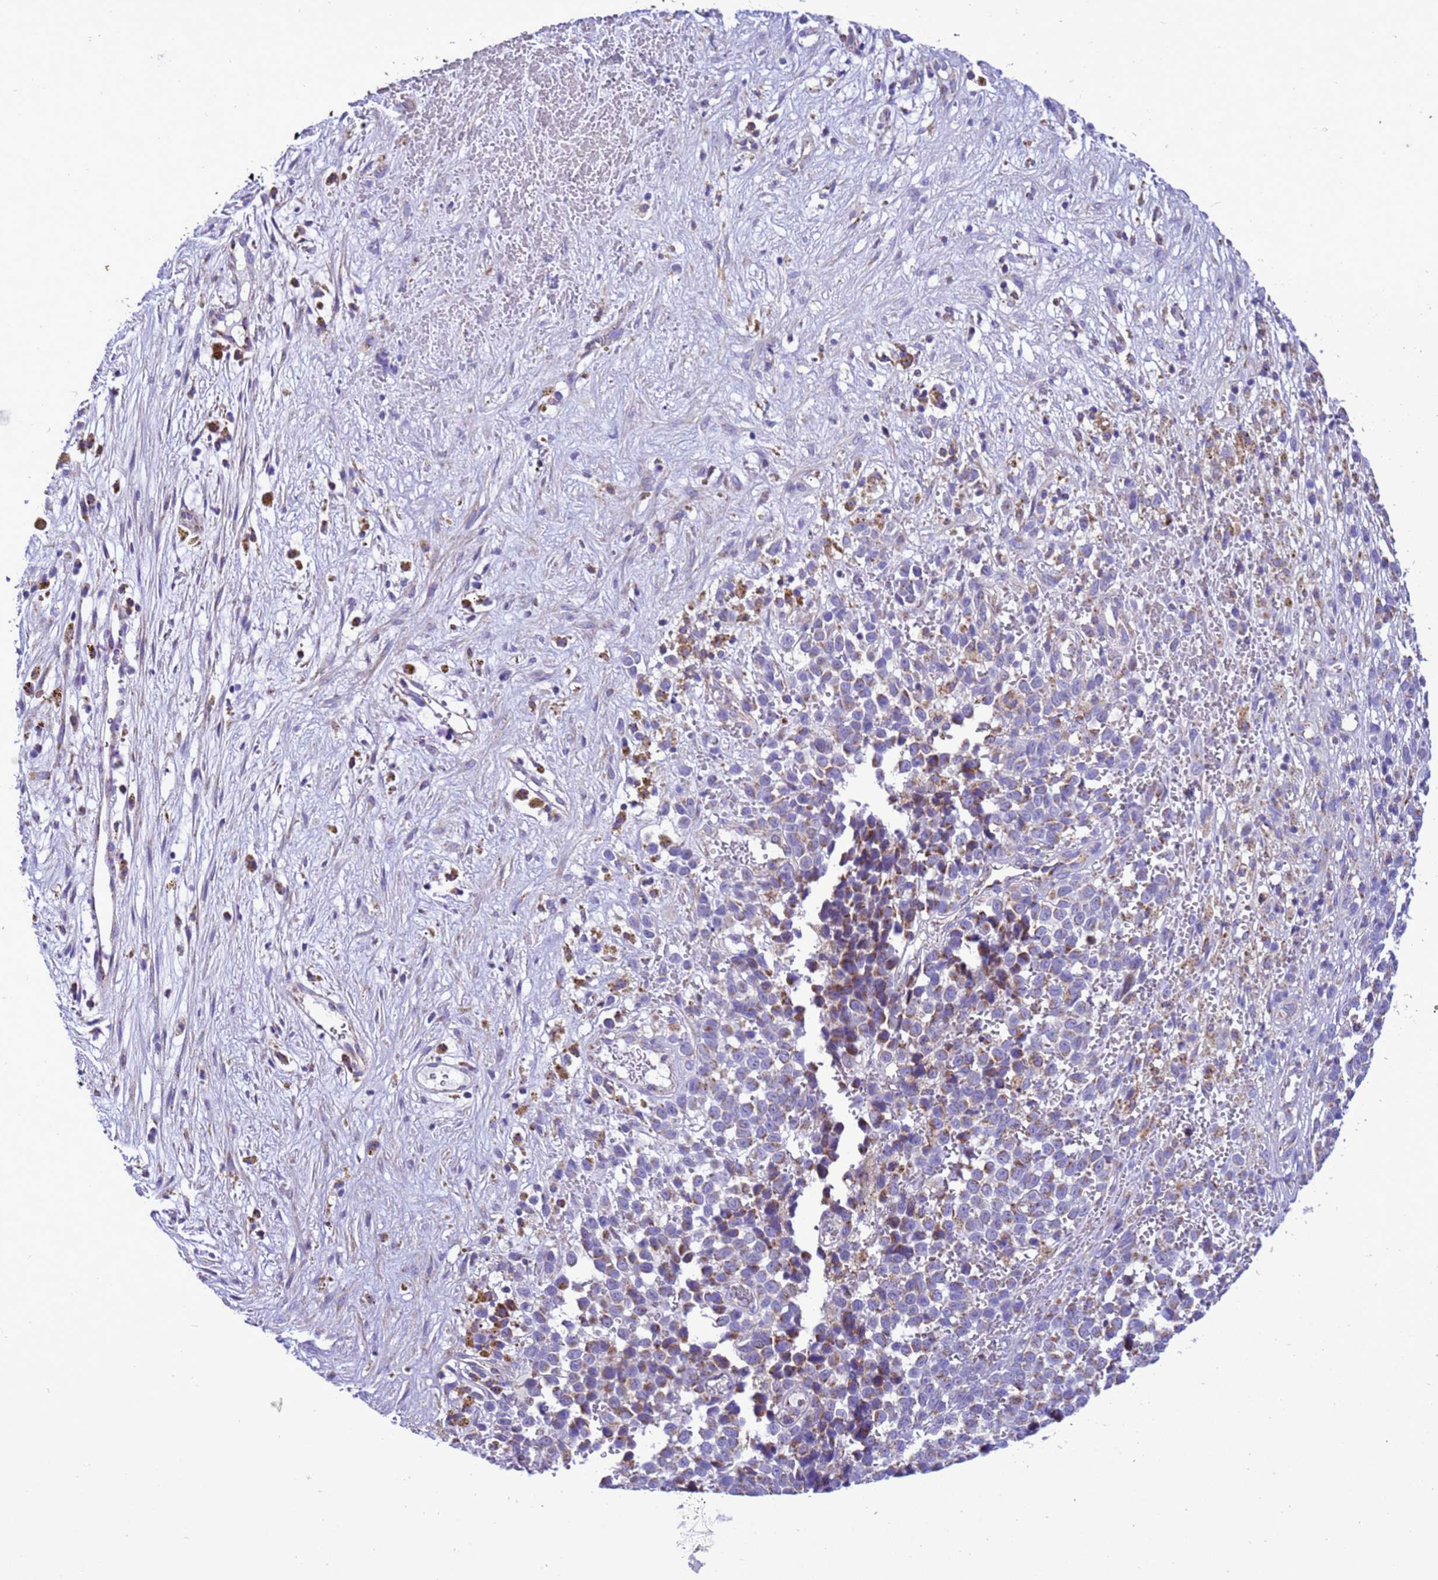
{"staining": {"intensity": "moderate", "quantity": "<25%", "location": "cytoplasmic/membranous"}, "tissue": "melanoma", "cell_type": "Tumor cells", "image_type": "cancer", "snomed": [{"axis": "morphology", "description": "Malignant melanoma, NOS"}, {"axis": "topography", "description": "Nose, NOS"}], "caption": "About <25% of tumor cells in melanoma reveal moderate cytoplasmic/membranous protein positivity as visualized by brown immunohistochemical staining.", "gene": "CCDC191", "patient": {"sex": "female", "age": 48}}